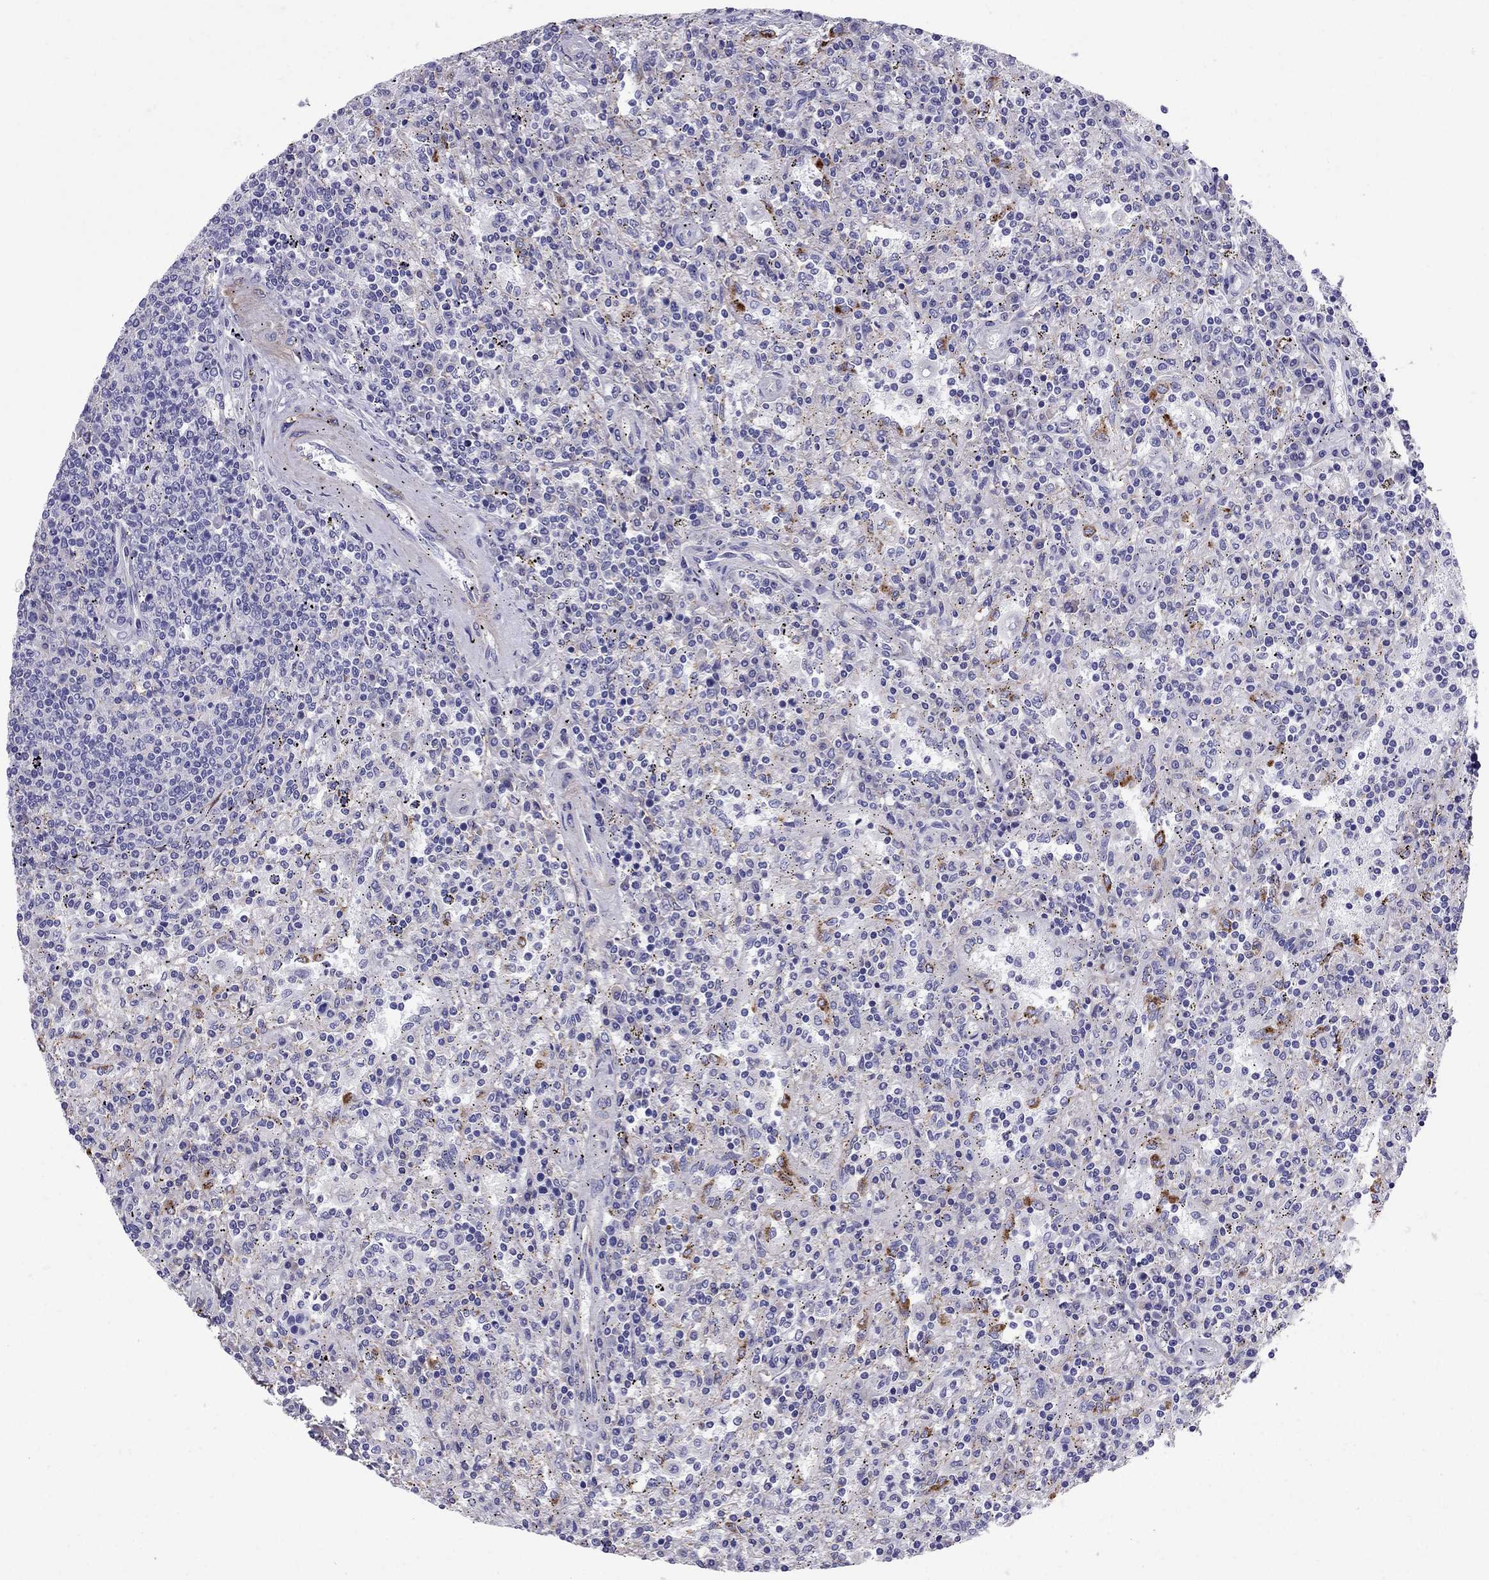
{"staining": {"intensity": "negative", "quantity": "none", "location": "none"}, "tissue": "lymphoma", "cell_type": "Tumor cells", "image_type": "cancer", "snomed": [{"axis": "morphology", "description": "Malignant lymphoma, non-Hodgkin's type, Low grade"}, {"axis": "topography", "description": "Lymph node"}], "caption": "Immunohistochemistry (IHC) image of neoplastic tissue: human malignant lymphoma, non-Hodgkin's type (low-grade) stained with DAB (3,3'-diaminobenzidine) reveals no significant protein expression in tumor cells.", "gene": "GPR50", "patient": {"sex": "male", "age": 52}}